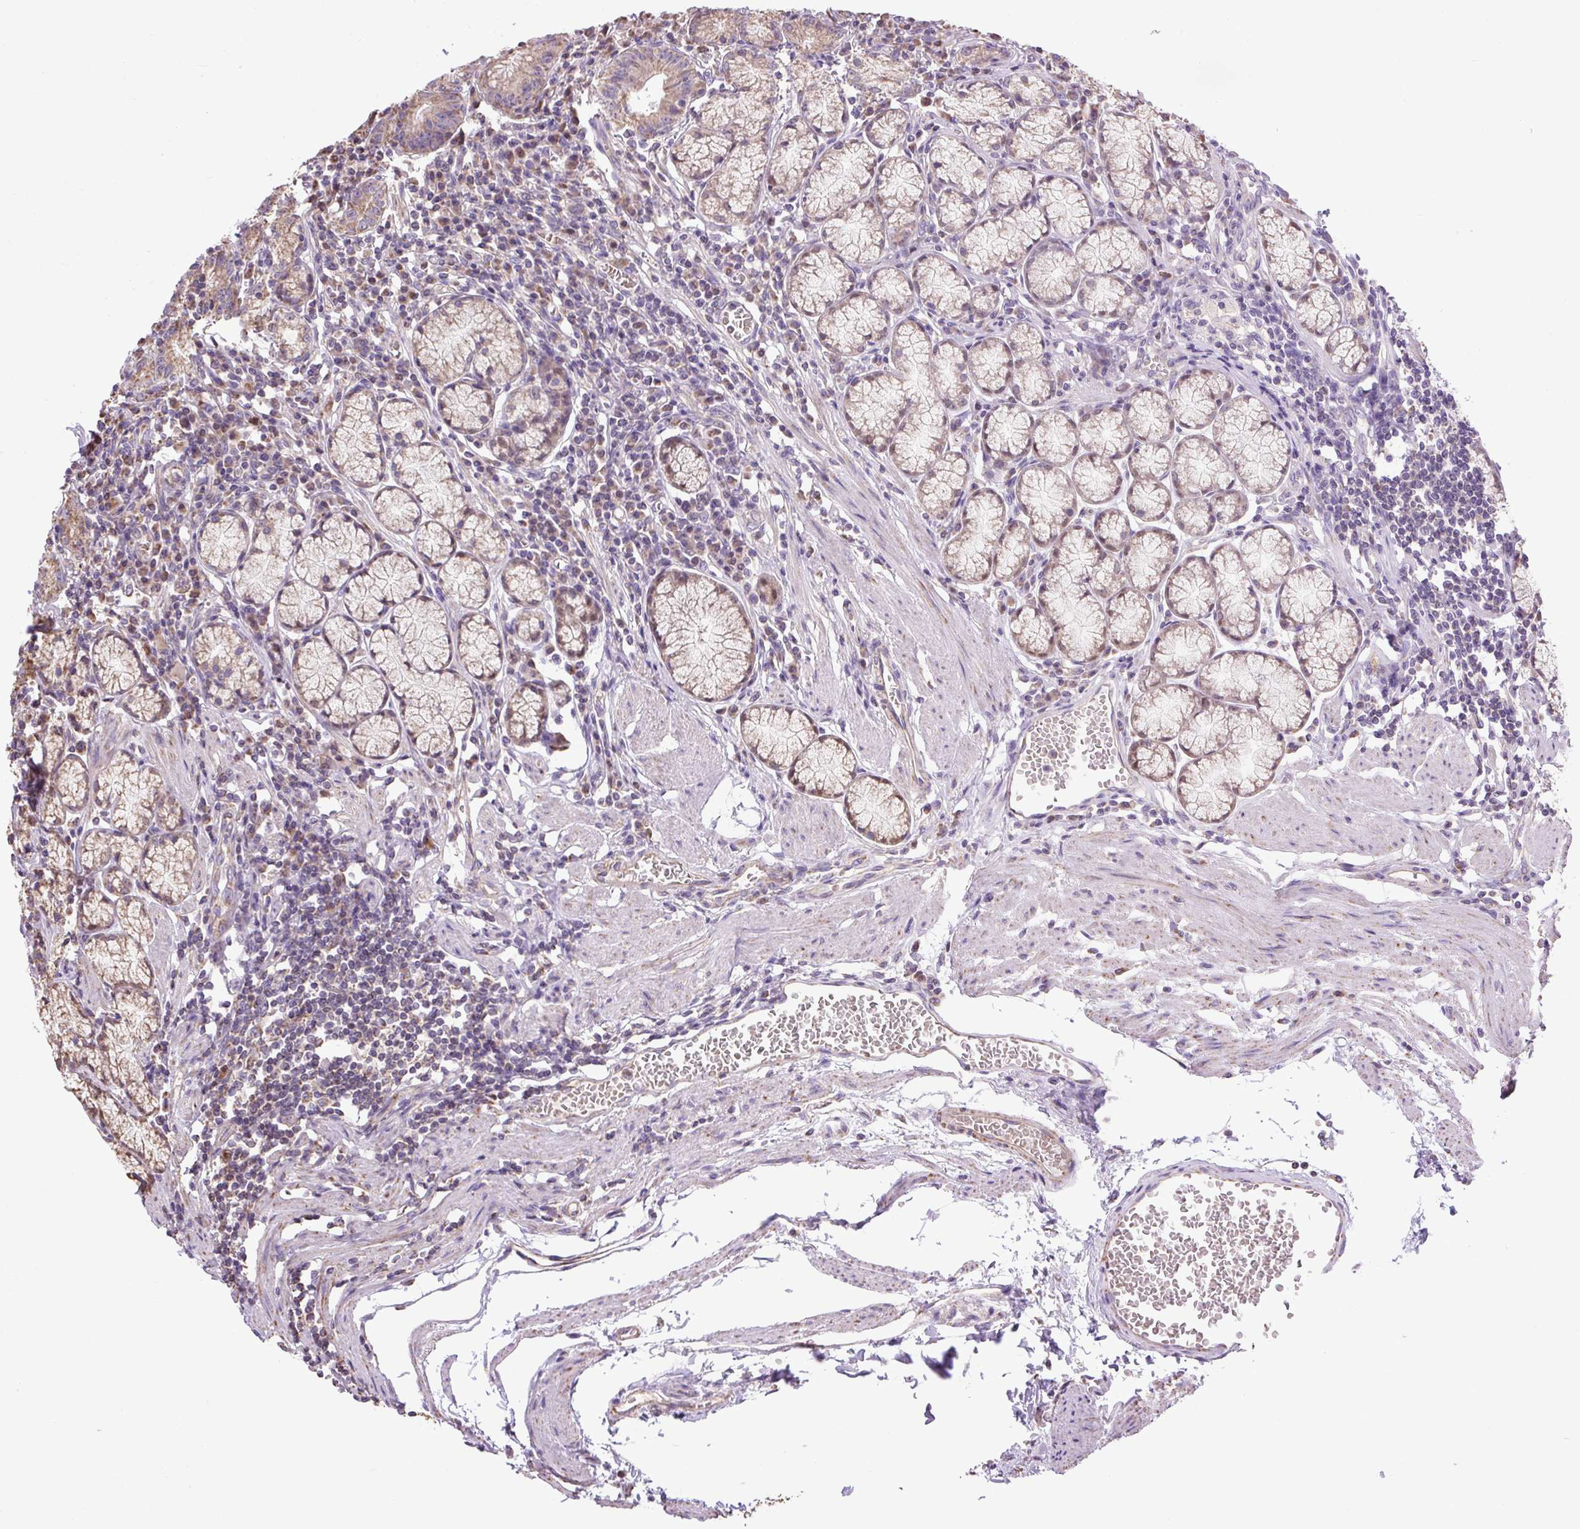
{"staining": {"intensity": "moderate", "quantity": ">75%", "location": "cytoplasmic/membranous"}, "tissue": "stomach", "cell_type": "Glandular cells", "image_type": "normal", "snomed": [{"axis": "morphology", "description": "Normal tissue, NOS"}, {"axis": "topography", "description": "Stomach"}], "caption": "The micrograph demonstrates immunohistochemical staining of unremarkable stomach. There is moderate cytoplasmic/membranous staining is identified in approximately >75% of glandular cells. Using DAB (3,3'-diaminobenzidine) (brown) and hematoxylin (blue) stains, captured at high magnification using brightfield microscopy.", "gene": "PLCG1", "patient": {"sex": "male", "age": 55}}